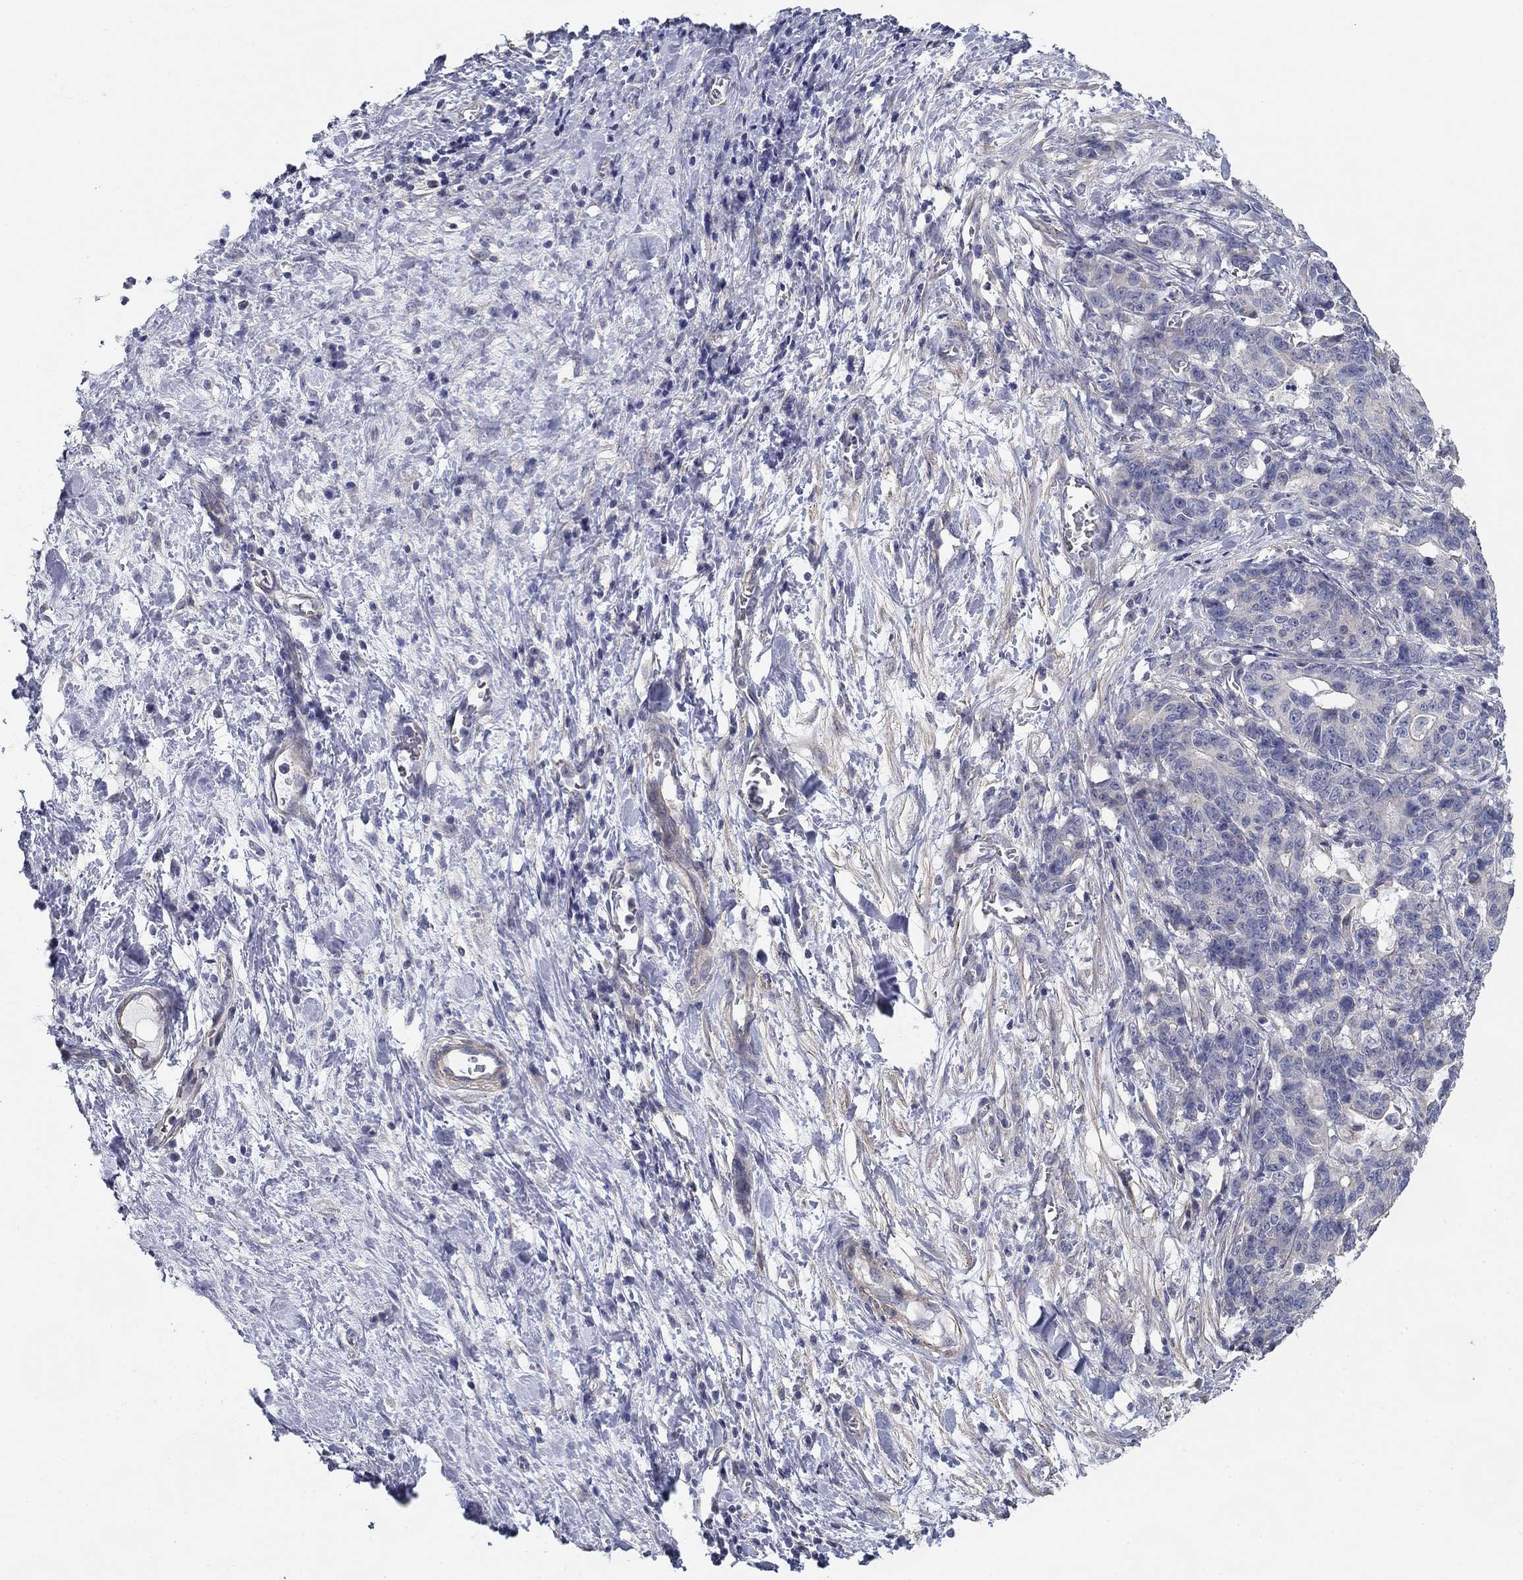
{"staining": {"intensity": "negative", "quantity": "none", "location": "none"}, "tissue": "stomach cancer", "cell_type": "Tumor cells", "image_type": "cancer", "snomed": [{"axis": "morphology", "description": "Normal tissue, NOS"}, {"axis": "morphology", "description": "Adenocarcinoma, NOS"}, {"axis": "topography", "description": "Stomach"}], "caption": "This is a image of immunohistochemistry (IHC) staining of stomach adenocarcinoma, which shows no expression in tumor cells. (Brightfield microscopy of DAB IHC at high magnification).", "gene": "GRK7", "patient": {"sex": "female", "age": 64}}